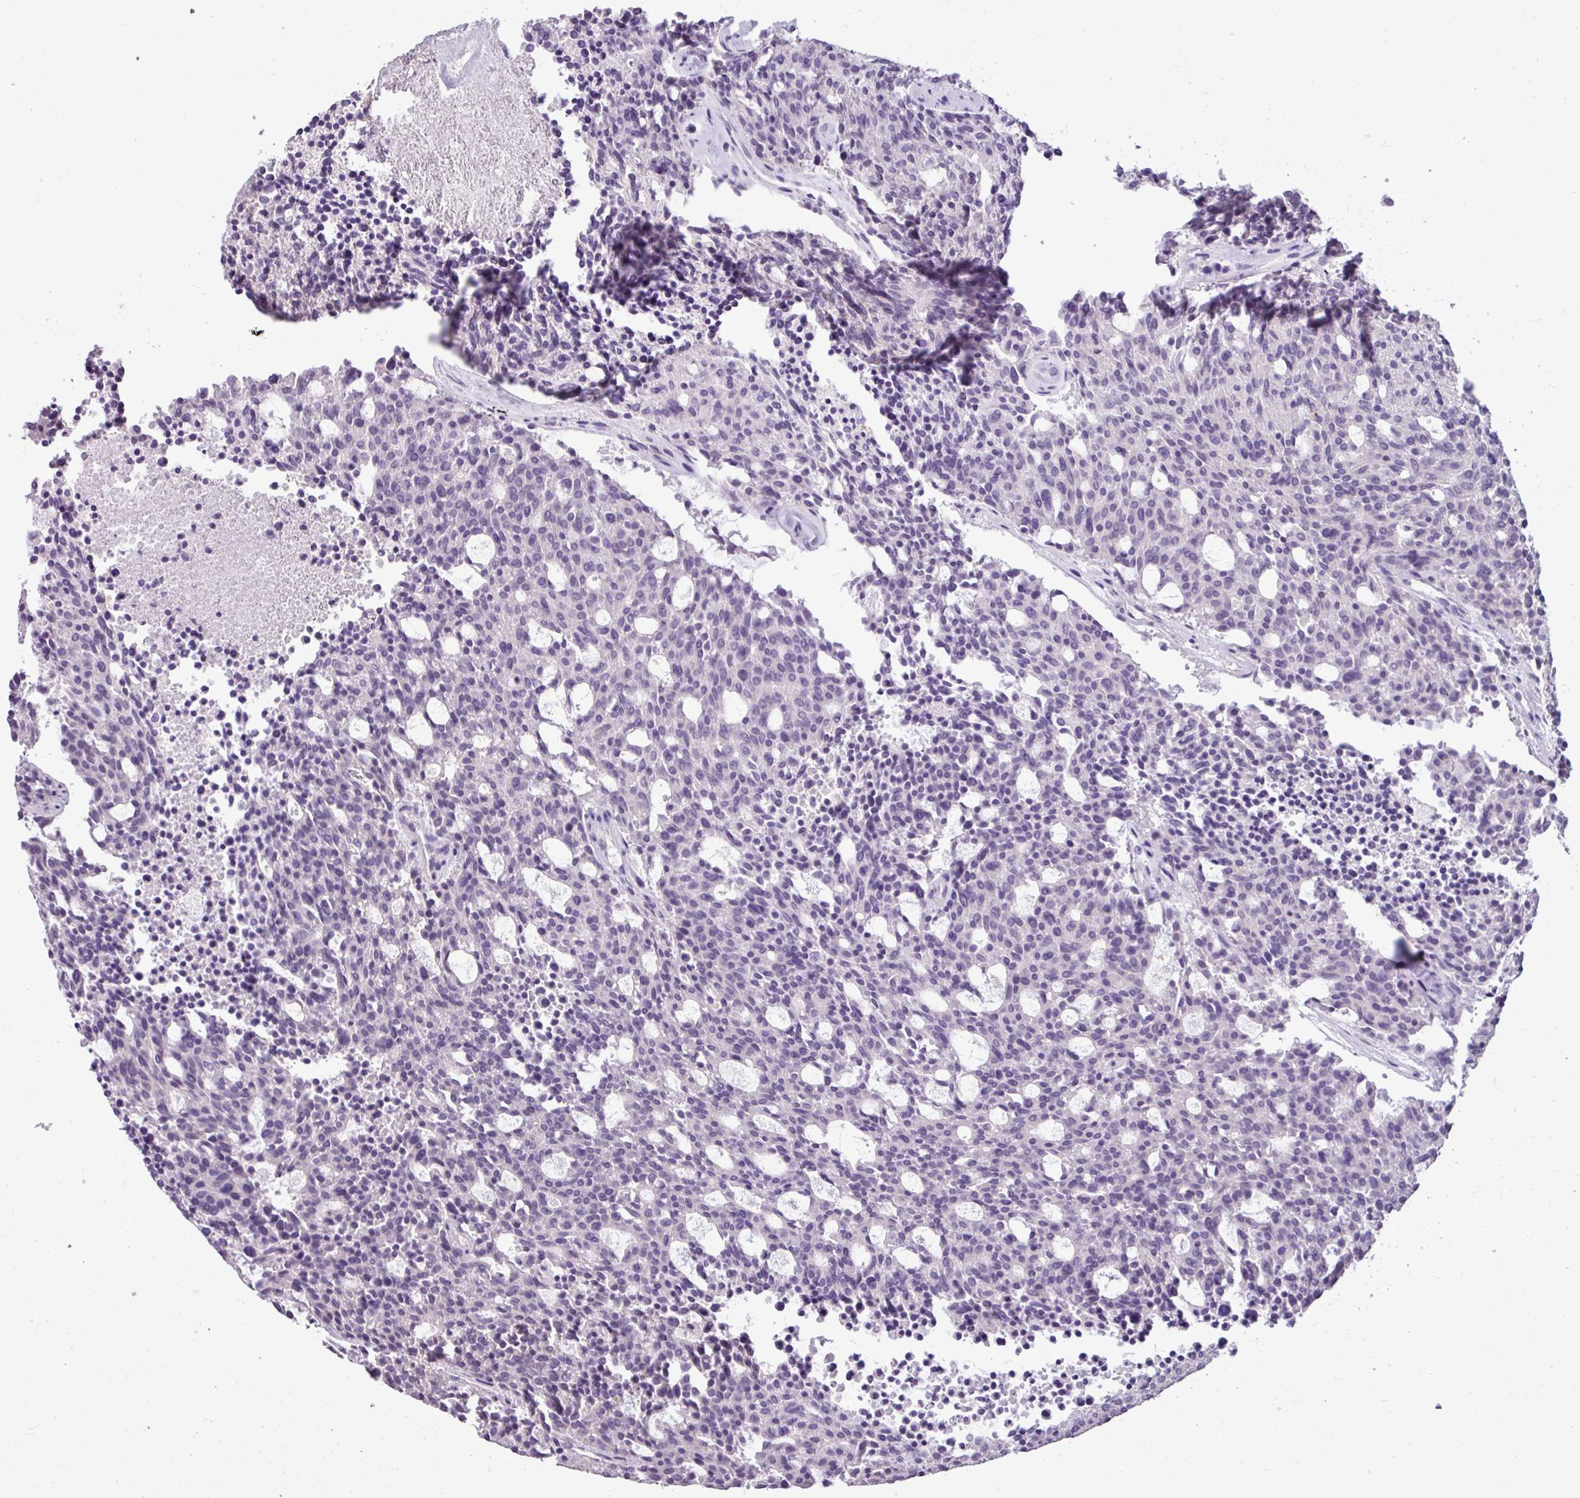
{"staining": {"intensity": "negative", "quantity": "none", "location": "none"}, "tissue": "carcinoid", "cell_type": "Tumor cells", "image_type": "cancer", "snomed": [{"axis": "morphology", "description": "Carcinoid, malignant, NOS"}, {"axis": "topography", "description": "Pancreas"}], "caption": "The micrograph displays no significant positivity in tumor cells of carcinoid.", "gene": "ALDH2", "patient": {"sex": "female", "age": 54}}